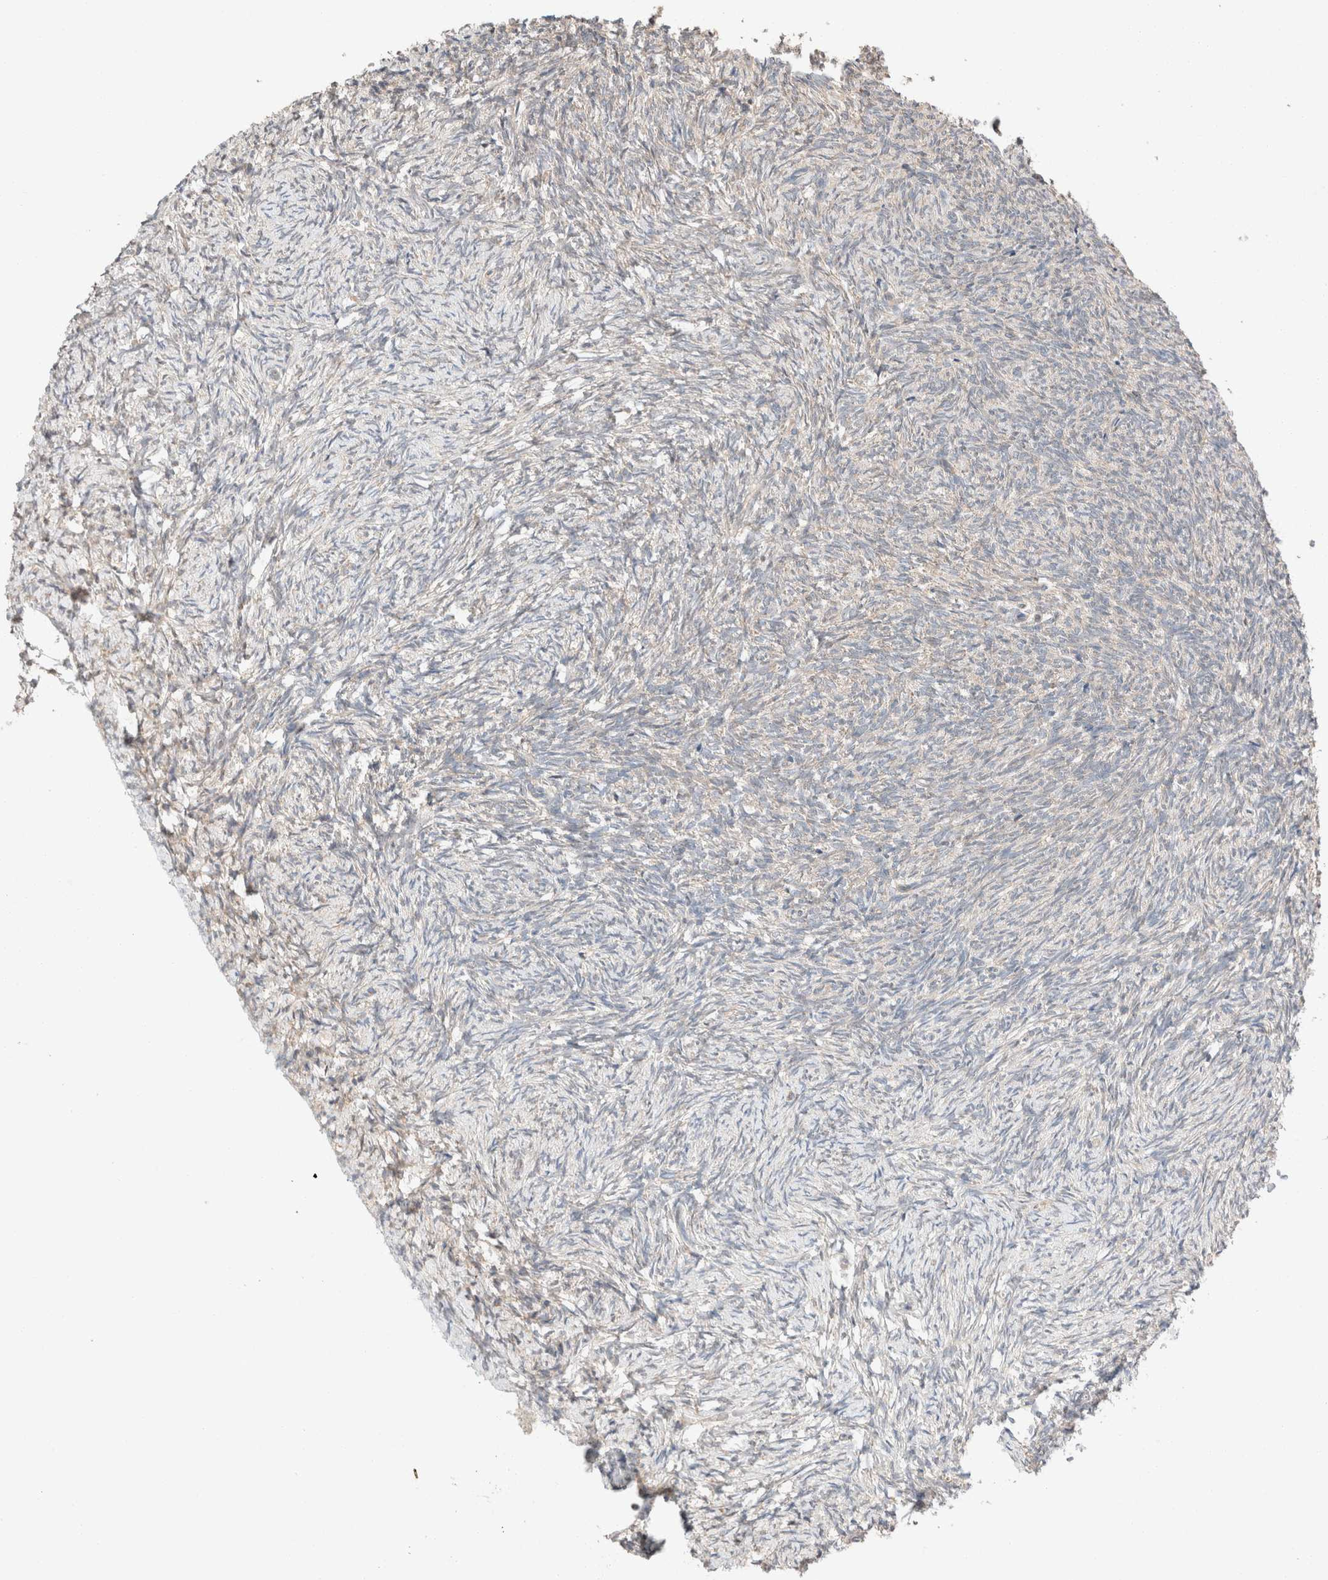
{"staining": {"intensity": "strong", "quantity": ">75%", "location": "cytoplasmic/membranous"}, "tissue": "ovary", "cell_type": "Follicle cells", "image_type": "normal", "snomed": [{"axis": "morphology", "description": "Normal tissue, NOS"}, {"axis": "topography", "description": "Ovary"}], "caption": "Protein staining by IHC shows strong cytoplasmic/membranous positivity in approximately >75% of follicle cells in unremarkable ovary. The protein is stained brown, and the nuclei are stained in blue (DAB (3,3'-diaminobenzidine) IHC with brightfield microscopy, high magnification).", "gene": "PCM1", "patient": {"sex": "female", "age": 41}}